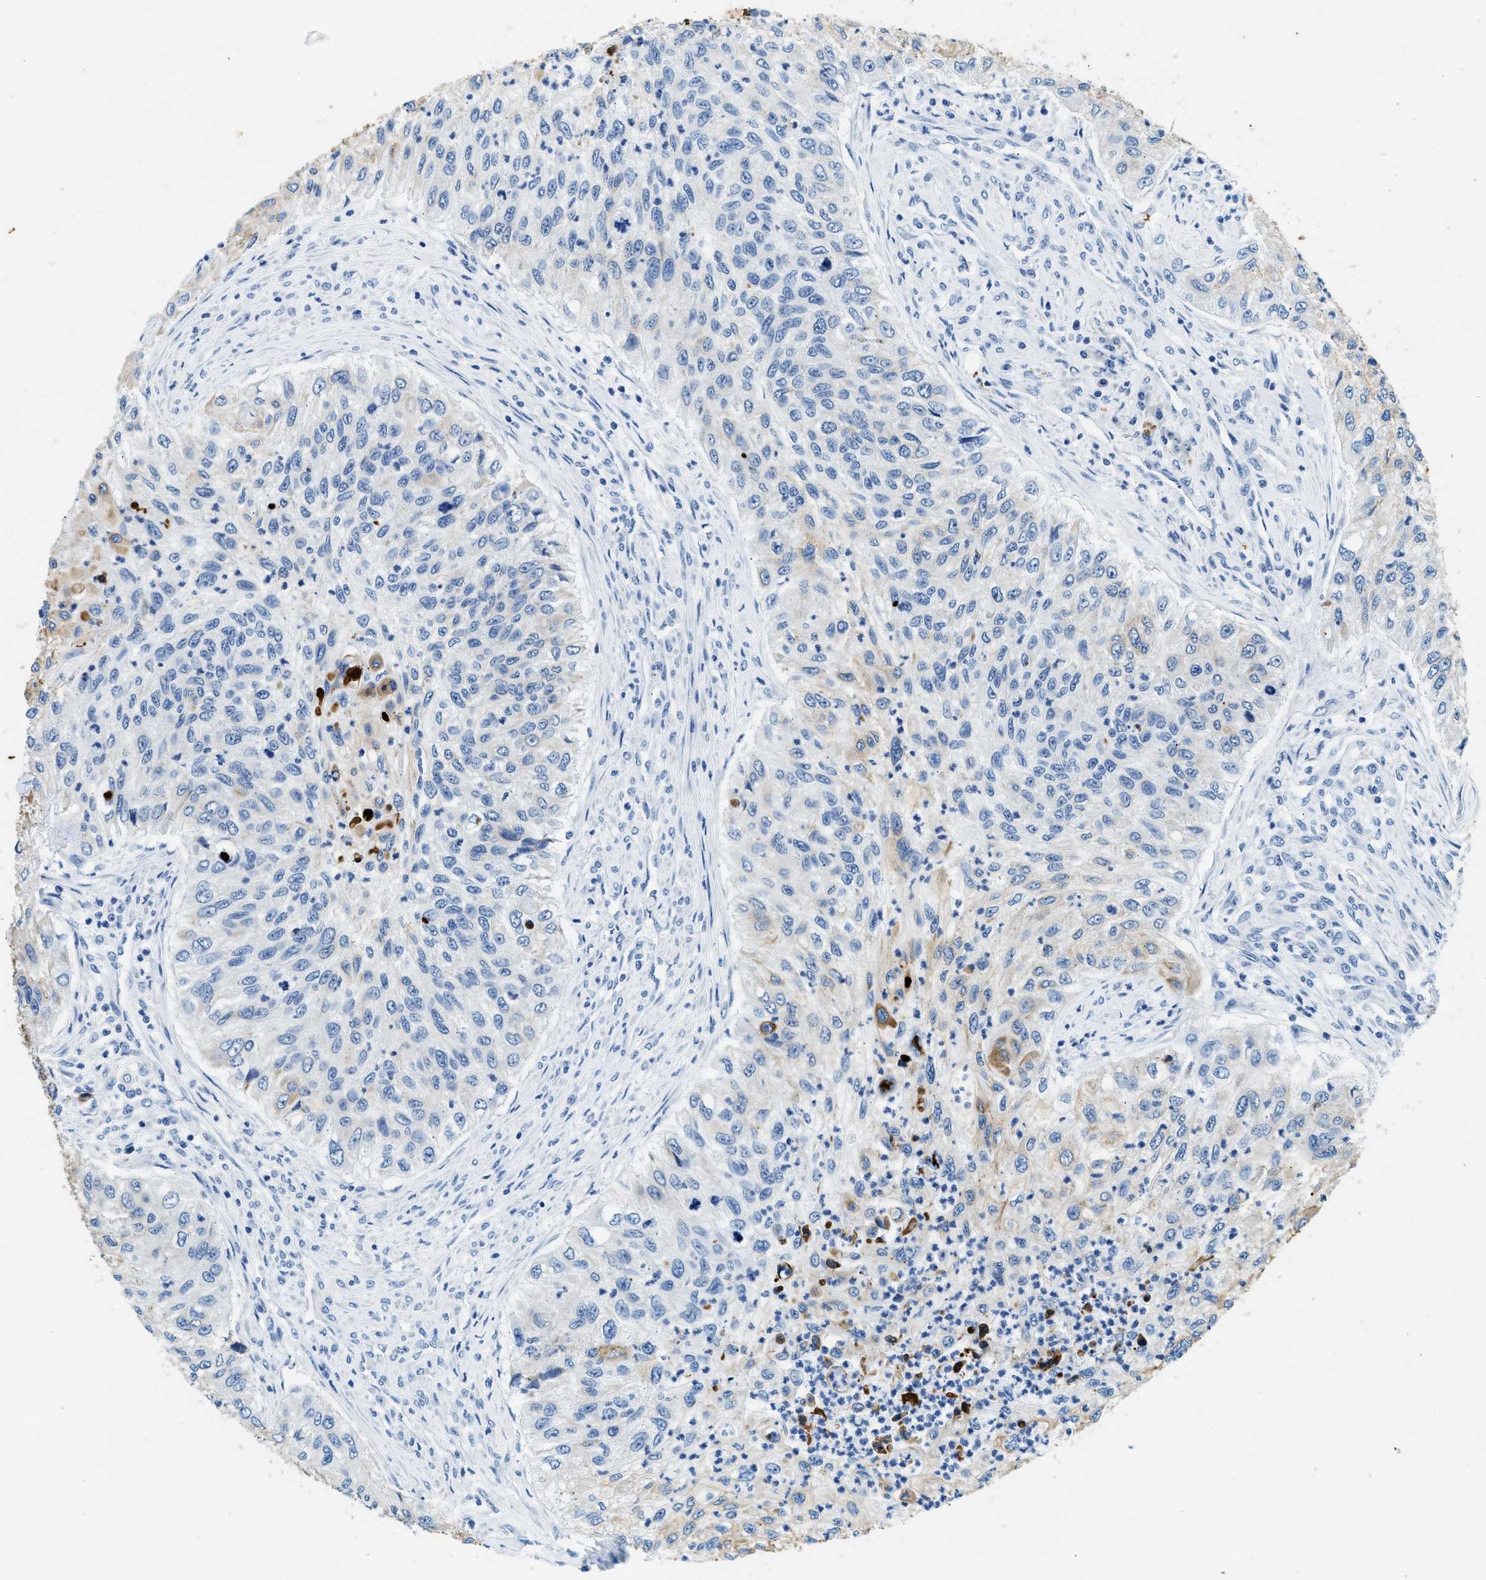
{"staining": {"intensity": "moderate", "quantity": "<25%", "location": "cytoplasmic/membranous"}, "tissue": "urothelial cancer", "cell_type": "Tumor cells", "image_type": "cancer", "snomed": [{"axis": "morphology", "description": "Urothelial carcinoma, High grade"}, {"axis": "topography", "description": "Urinary bladder"}], "caption": "Immunohistochemistry (DAB (3,3'-diaminobenzidine)) staining of human high-grade urothelial carcinoma displays moderate cytoplasmic/membranous protein positivity in approximately <25% of tumor cells. (Brightfield microscopy of DAB IHC at high magnification).", "gene": "CFAP20", "patient": {"sex": "female", "age": 60}}